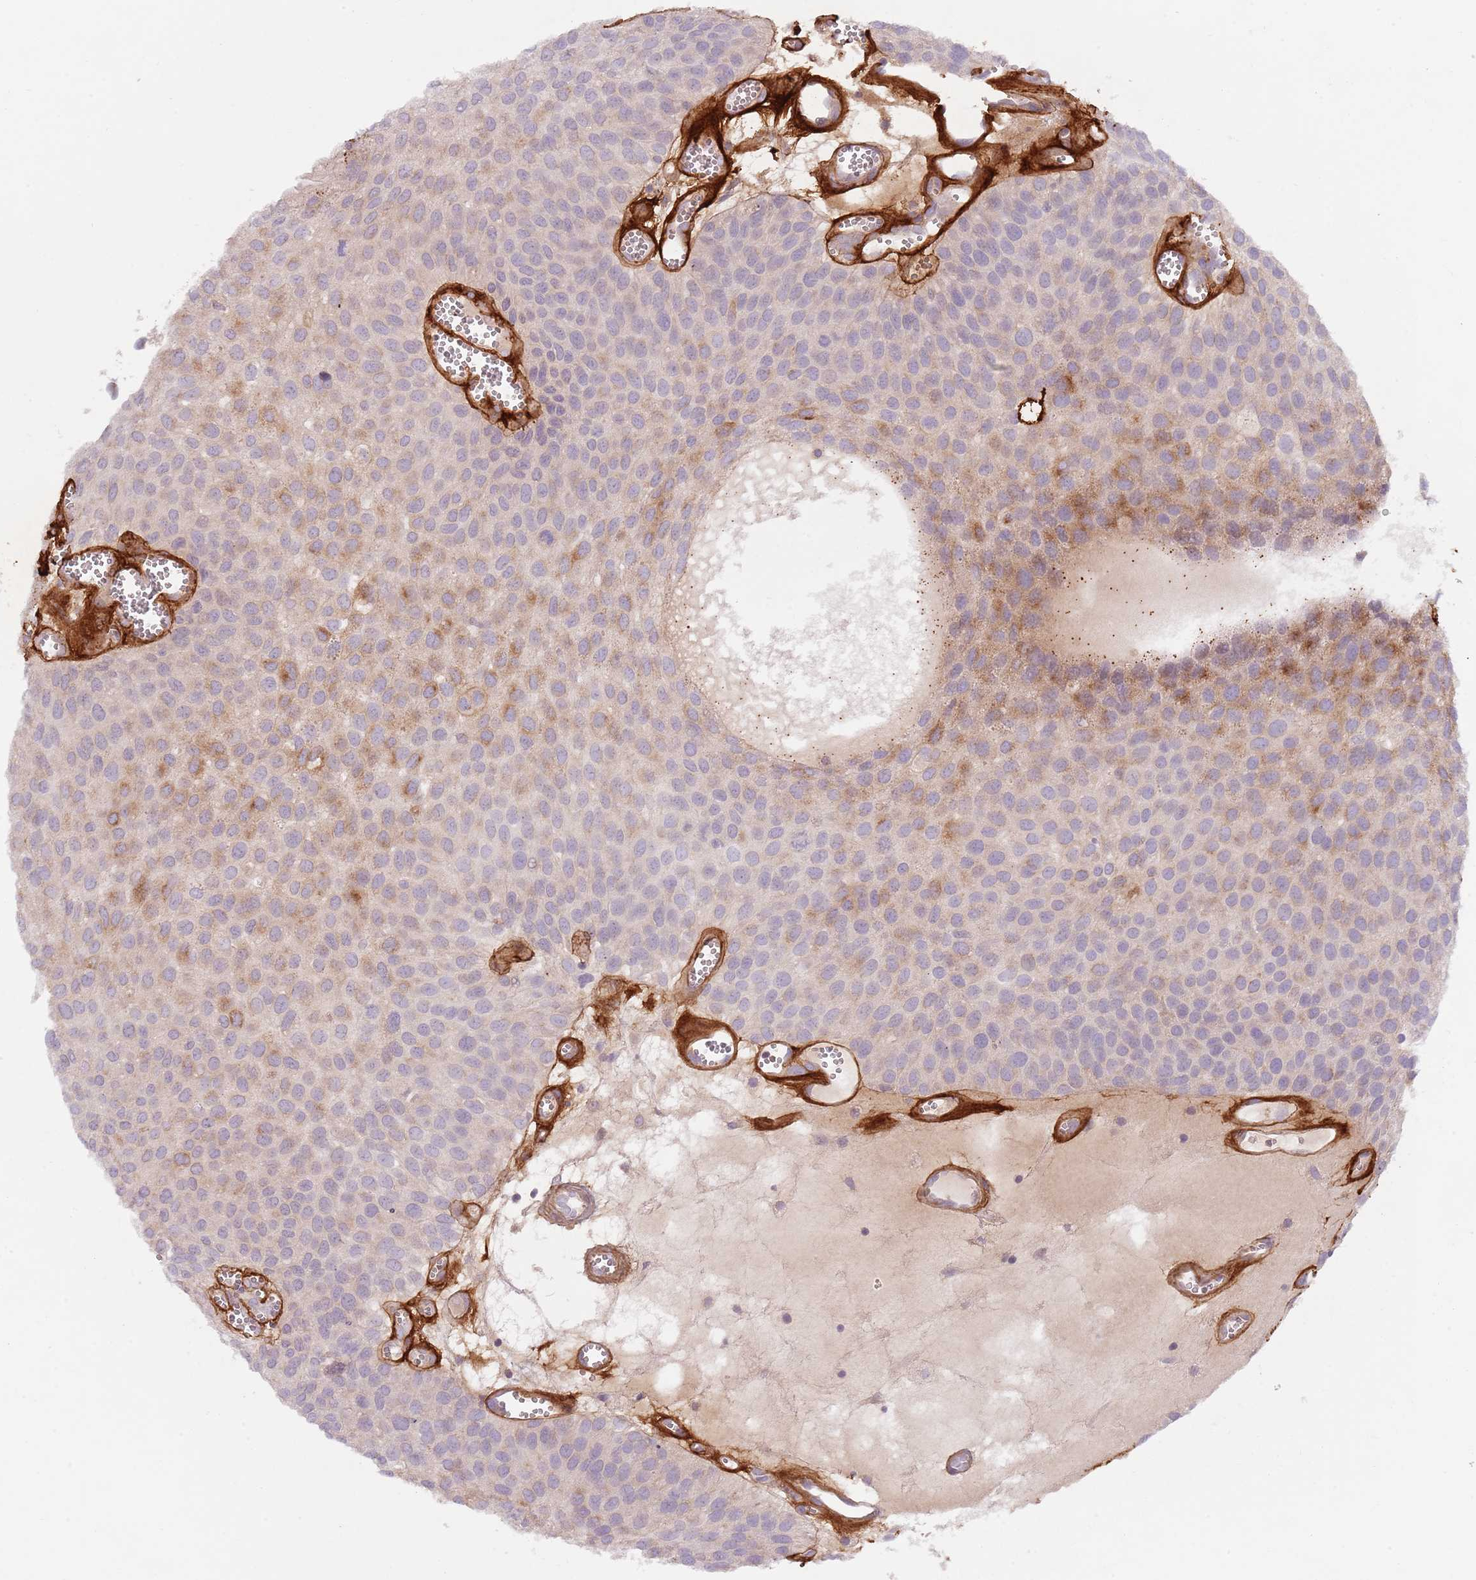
{"staining": {"intensity": "moderate", "quantity": "<25%", "location": "cytoplasmic/membranous"}, "tissue": "urothelial cancer", "cell_type": "Tumor cells", "image_type": "cancer", "snomed": [{"axis": "morphology", "description": "Urothelial carcinoma, Low grade"}, {"axis": "topography", "description": "Urinary bladder"}], "caption": "Tumor cells exhibit low levels of moderate cytoplasmic/membranous positivity in approximately <25% of cells in human low-grade urothelial carcinoma.", "gene": "TINAGL1", "patient": {"sex": "male", "age": 88}}